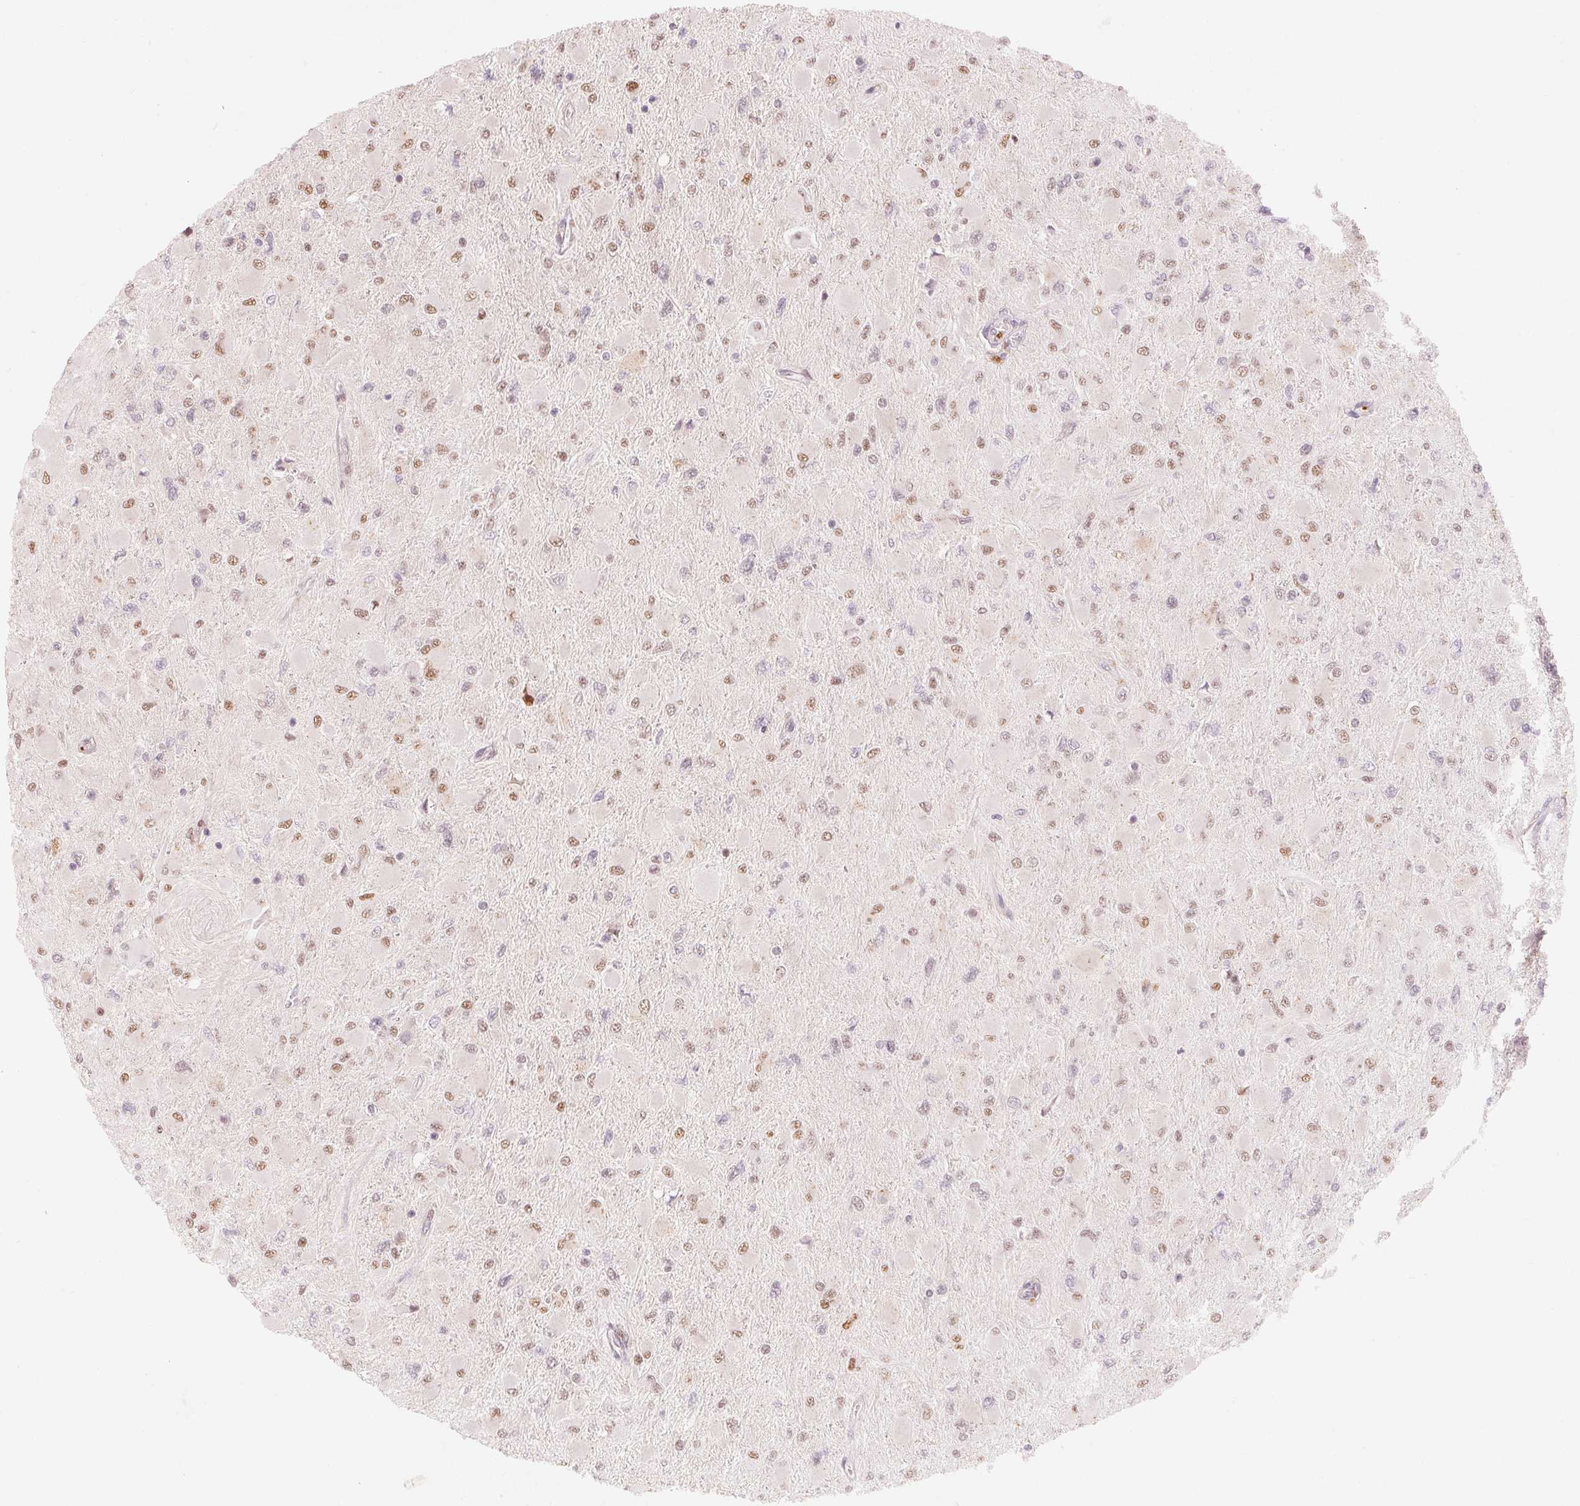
{"staining": {"intensity": "weak", "quantity": "25%-75%", "location": "nuclear"}, "tissue": "glioma", "cell_type": "Tumor cells", "image_type": "cancer", "snomed": [{"axis": "morphology", "description": "Glioma, malignant, High grade"}, {"axis": "topography", "description": "Cerebral cortex"}], "caption": "This image reveals malignant glioma (high-grade) stained with immunohistochemistry to label a protein in brown. The nuclear of tumor cells show weak positivity for the protein. Nuclei are counter-stained blue.", "gene": "ARHGAP22", "patient": {"sex": "female", "age": 36}}